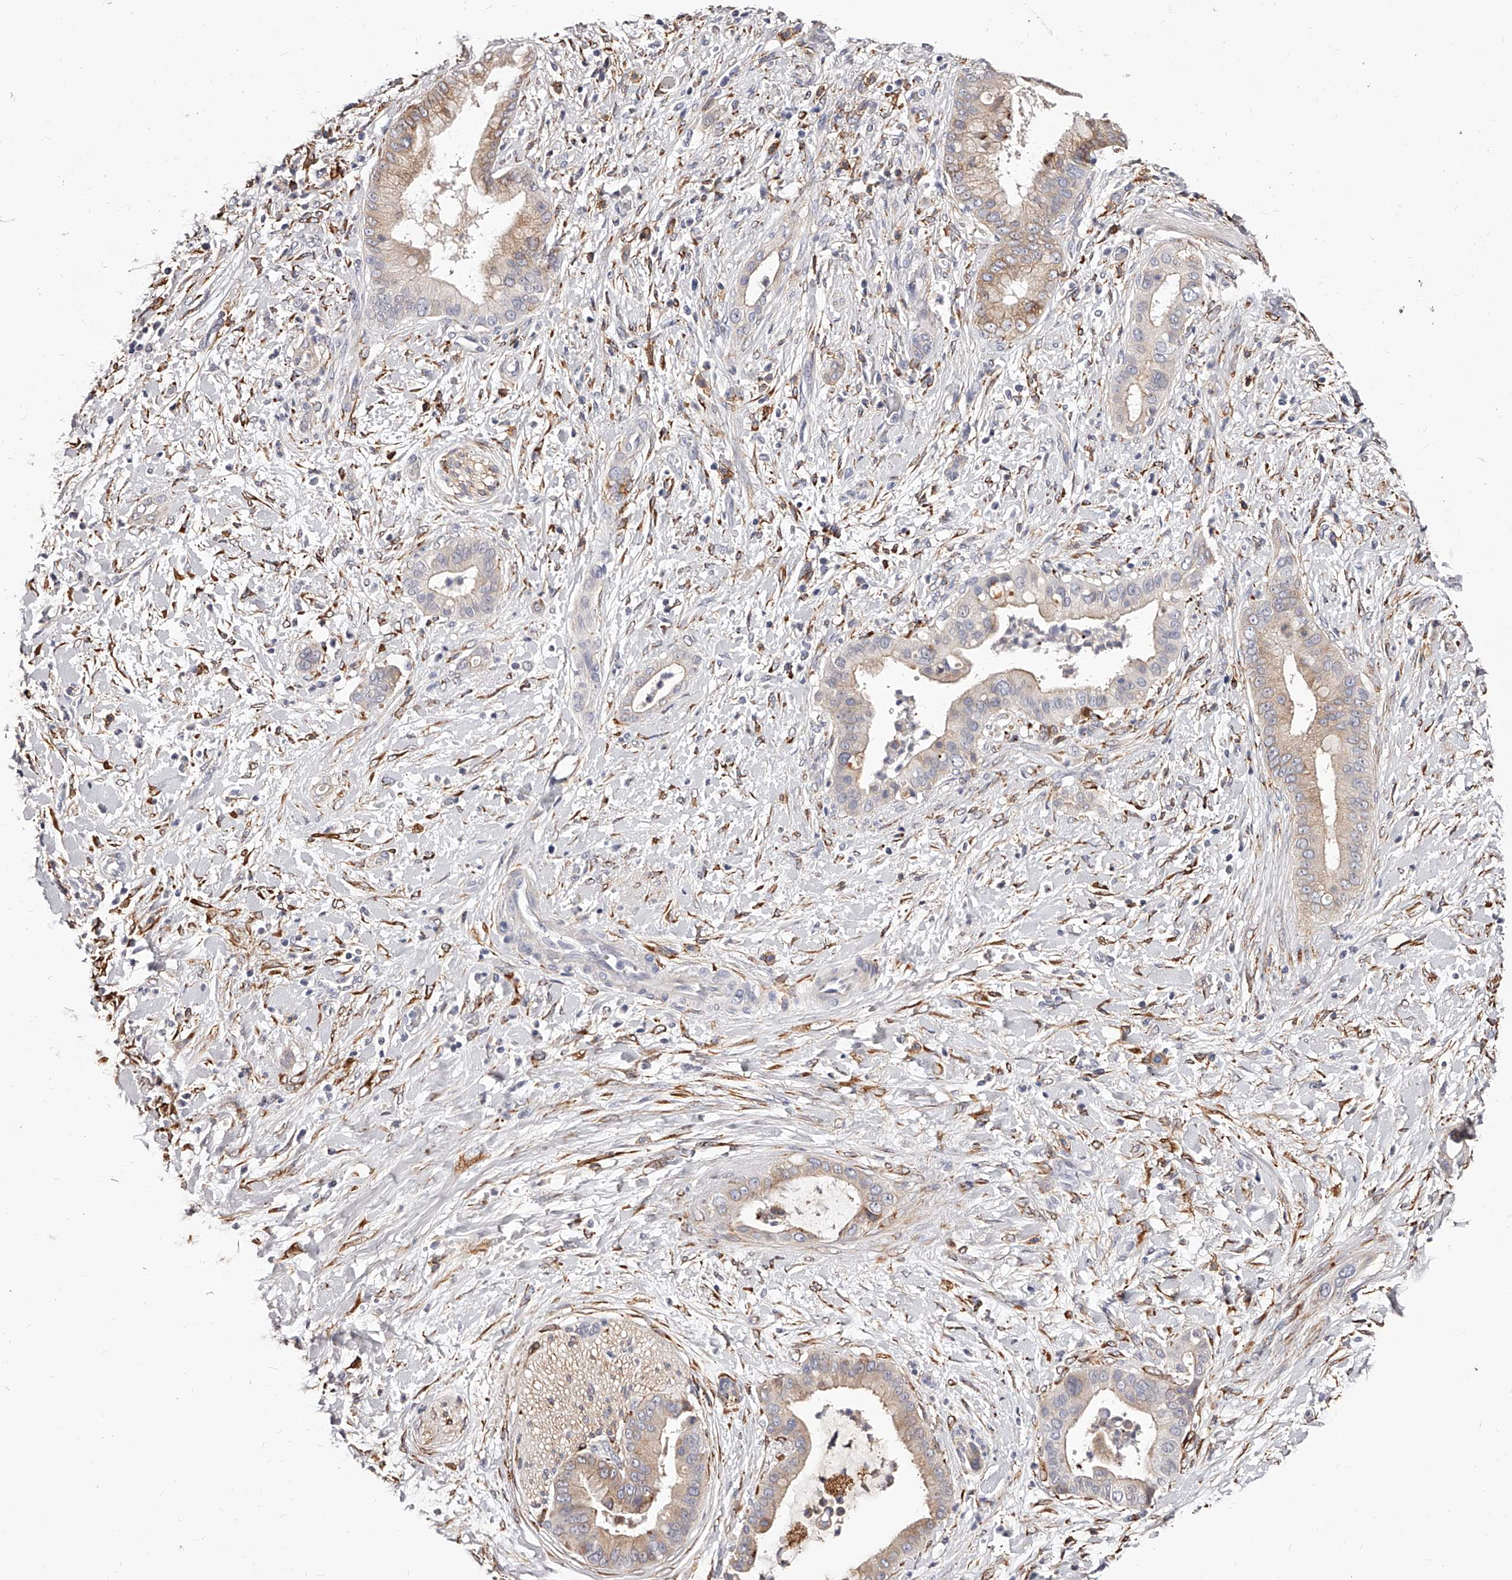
{"staining": {"intensity": "moderate", "quantity": ">75%", "location": "cytoplasmic/membranous"}, "tissue": "liver cancer", "cell_type": "Tumor cells", "image_type": "cancer", "snomed": [{"axis": "morphology", "description": "Cholangiocarcinoma"}, {"axis": "topography", "description": "Liver"}], "caption": "Immunohistochemistry micrograph of human liver cancer stained for a protein (brown), which shows medium levels of moderate cytoplasmic/membranous positivity in approximately >75% of tumor cells.", "gene": "CD82", "patient": {"sex": "female", "age": 54}}